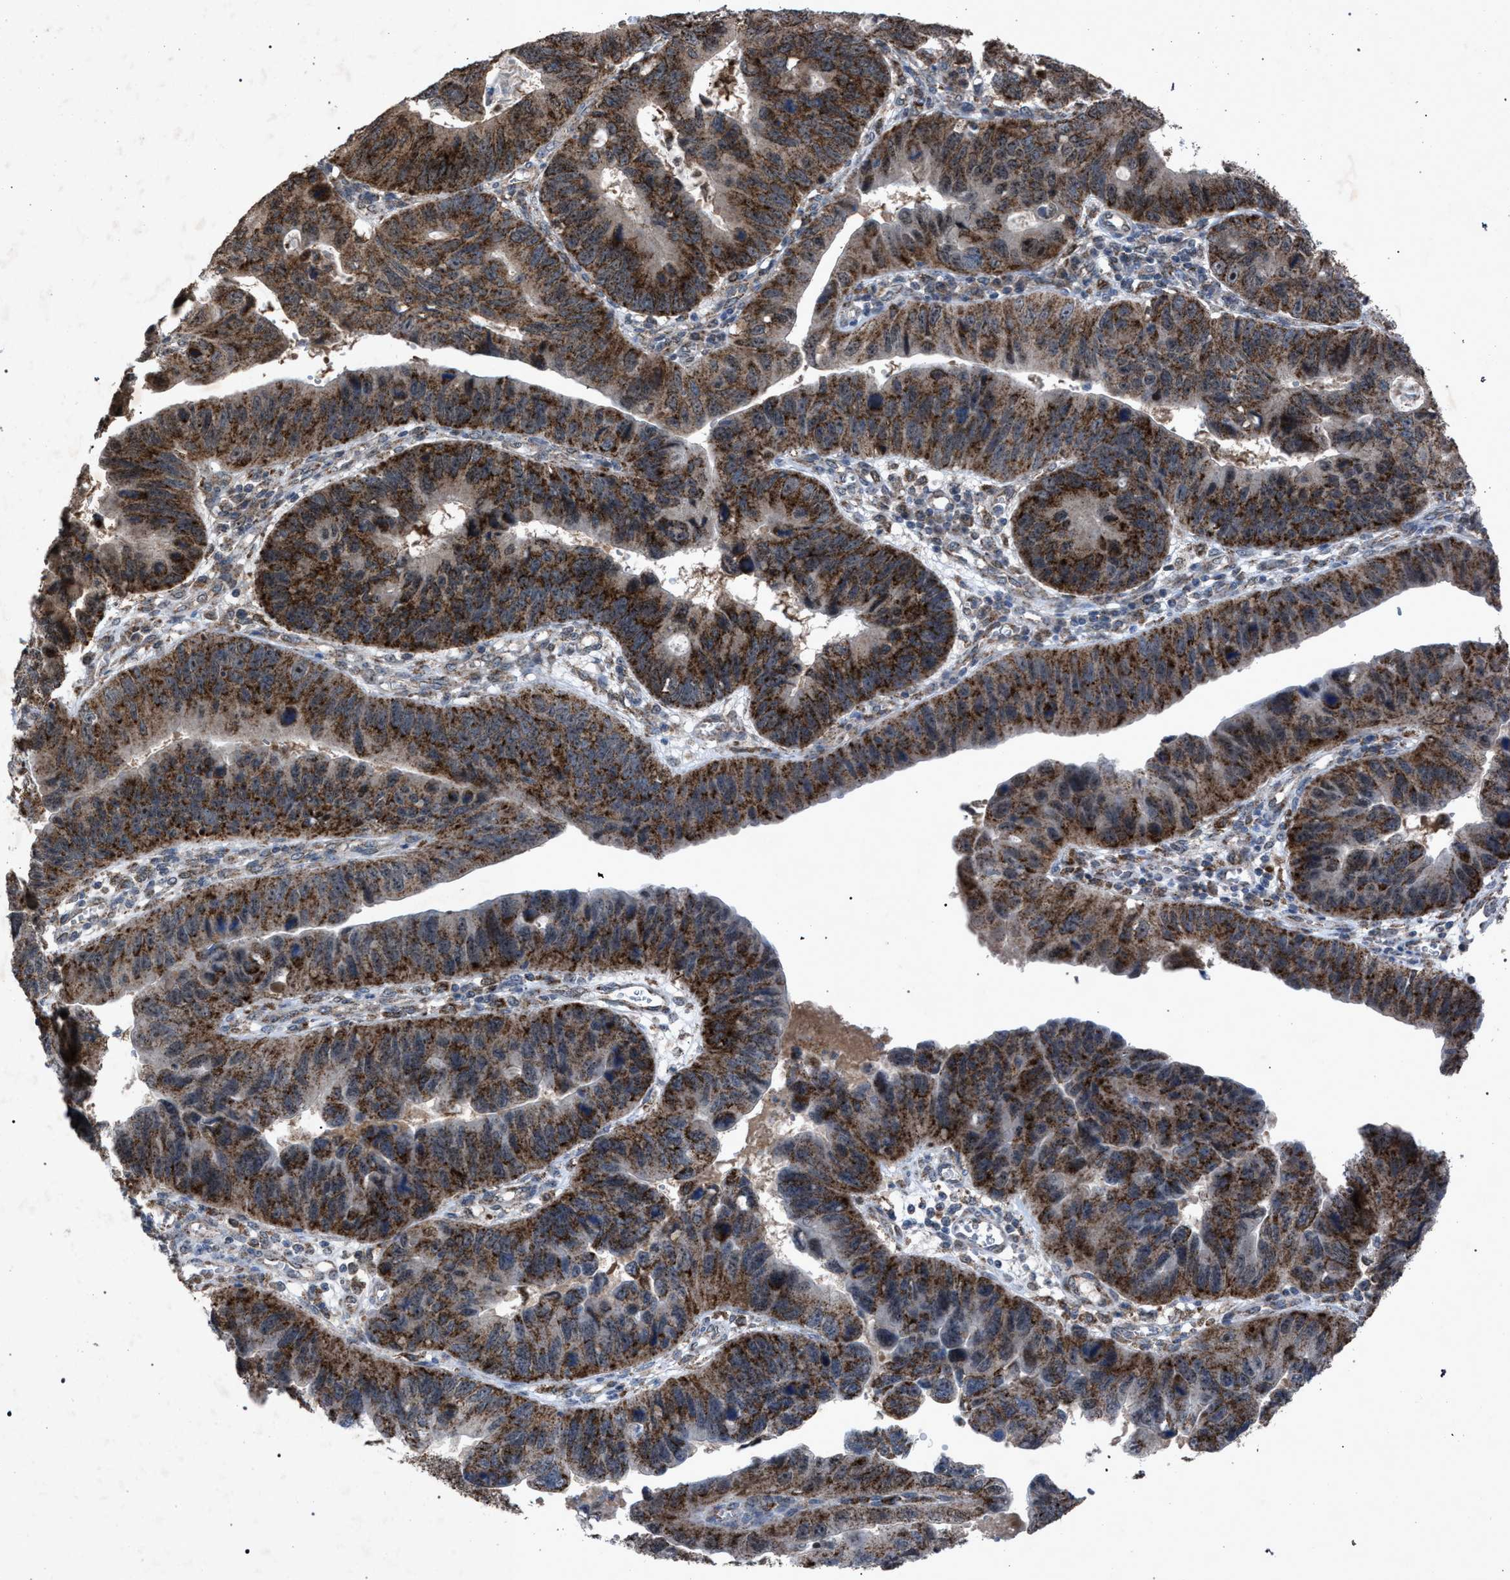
{"staining": {"intensity": "moderate", "quantity": ">75%", "location": "cytoplasmic/membranous"}, "tissue": "stomach cancer", "cell_type": "Tumor cells", "image_type": "cancer", "snomed": [{"axis": "morphology", "description": "Adenocarcinoma, NOS"}, {"axis": "topography", "description": "Stomach"}], "caption": "Human stomach cancer (adenocarcinoma) stained for a protein (brown) exhibits moderate cytoplasmic/membranous positive positivity in about >75% of tumor cells.", "gene": "HSD17B4", "patient": {"sex": "male", "age": 59}}